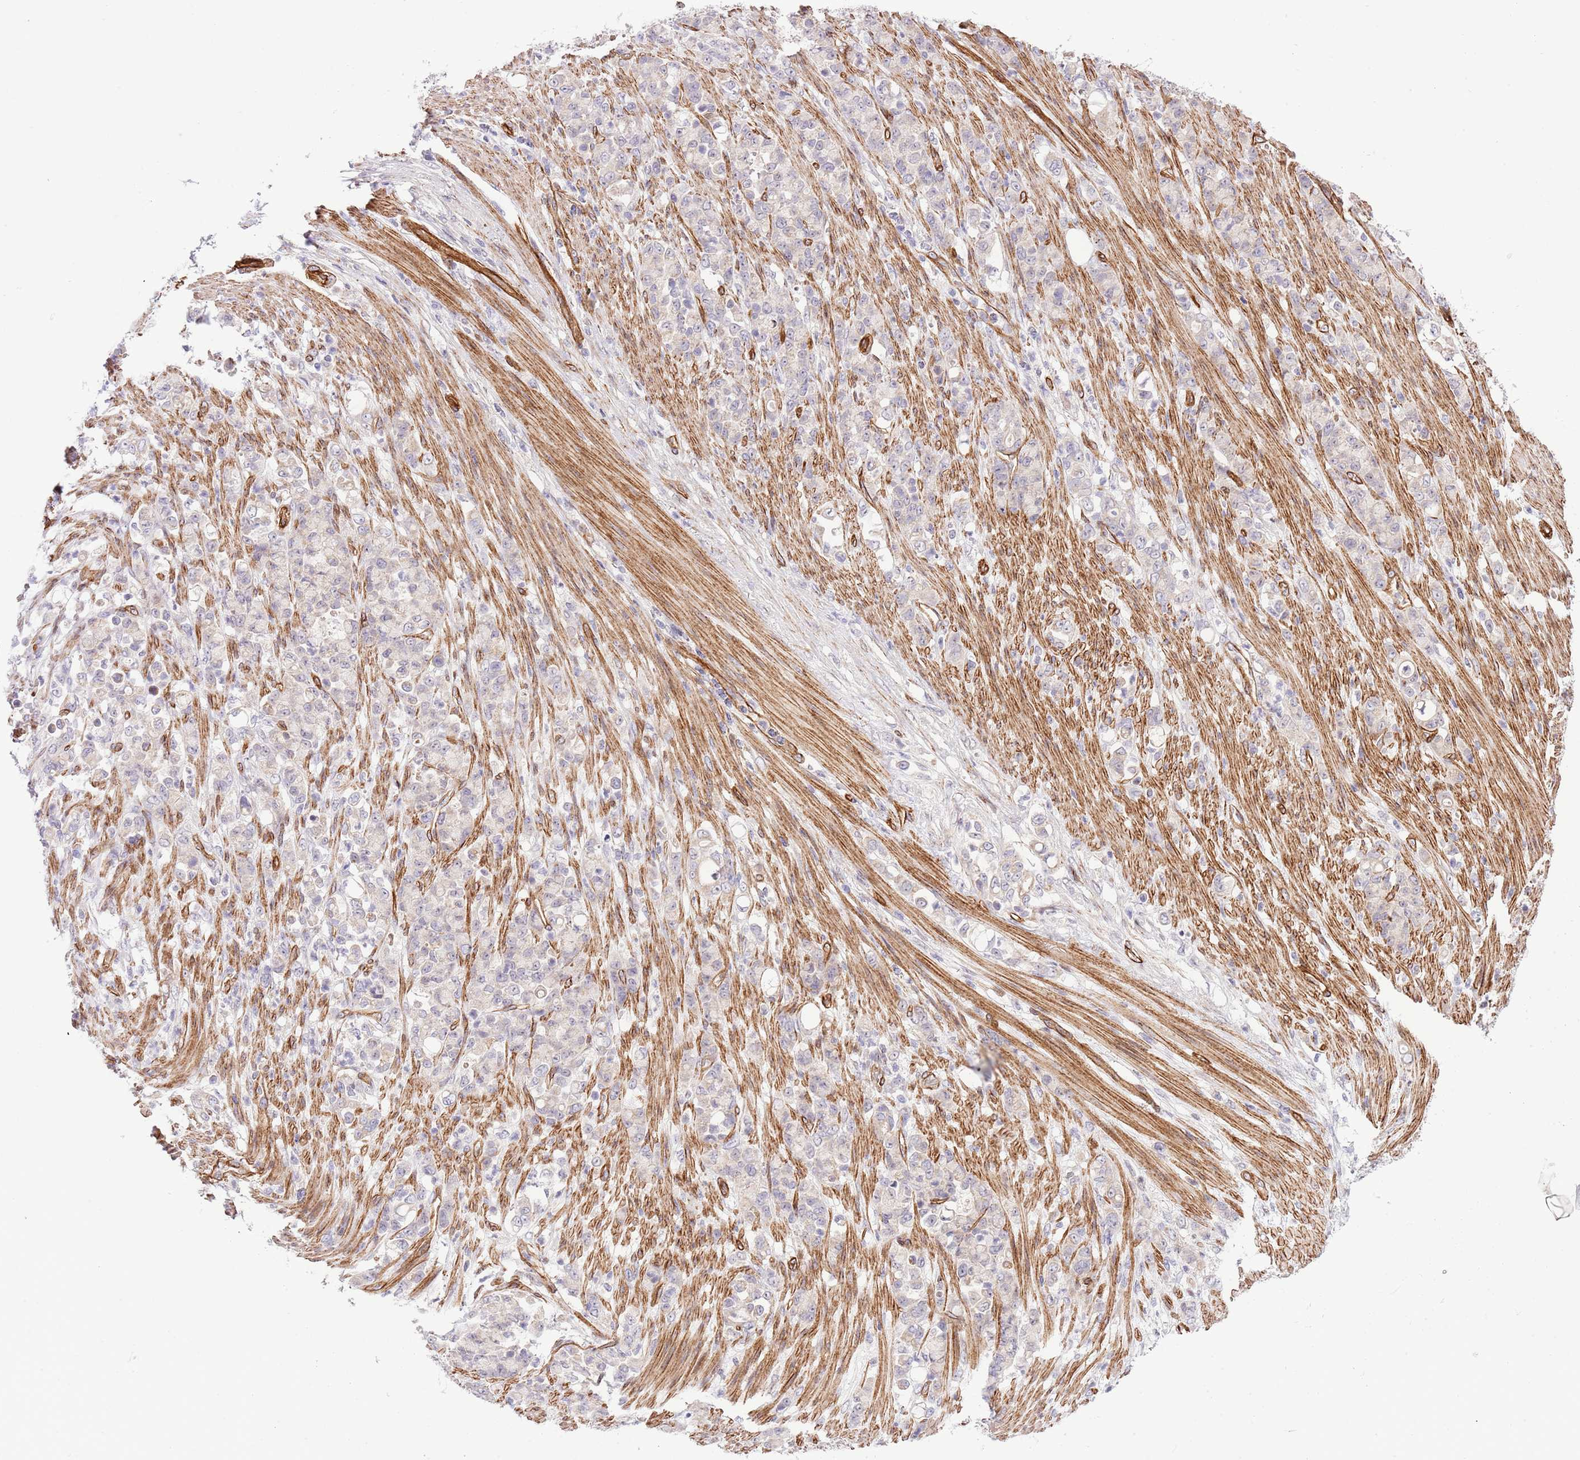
{"staining": {"intensity": "negative", "quantity": "none", "location": "none"}, "tissue": "stomach cancer", "cell_type": "Tumor cells", "image_type": "cancer", "snomed": [{"axis": "morphology", "description": "Normal tissue, NOS"}, {"axis": "morphology", "description": "Adenocarcinoma, NOS"}, {"axis": "topography", "description": "Stomach"}], "caption": "Tumor cells show no significant staining in stomach cancer. (DAB IHC, high magnification).", "gene": "NEK3", "patient": {"sex": "female", "age": 79}}